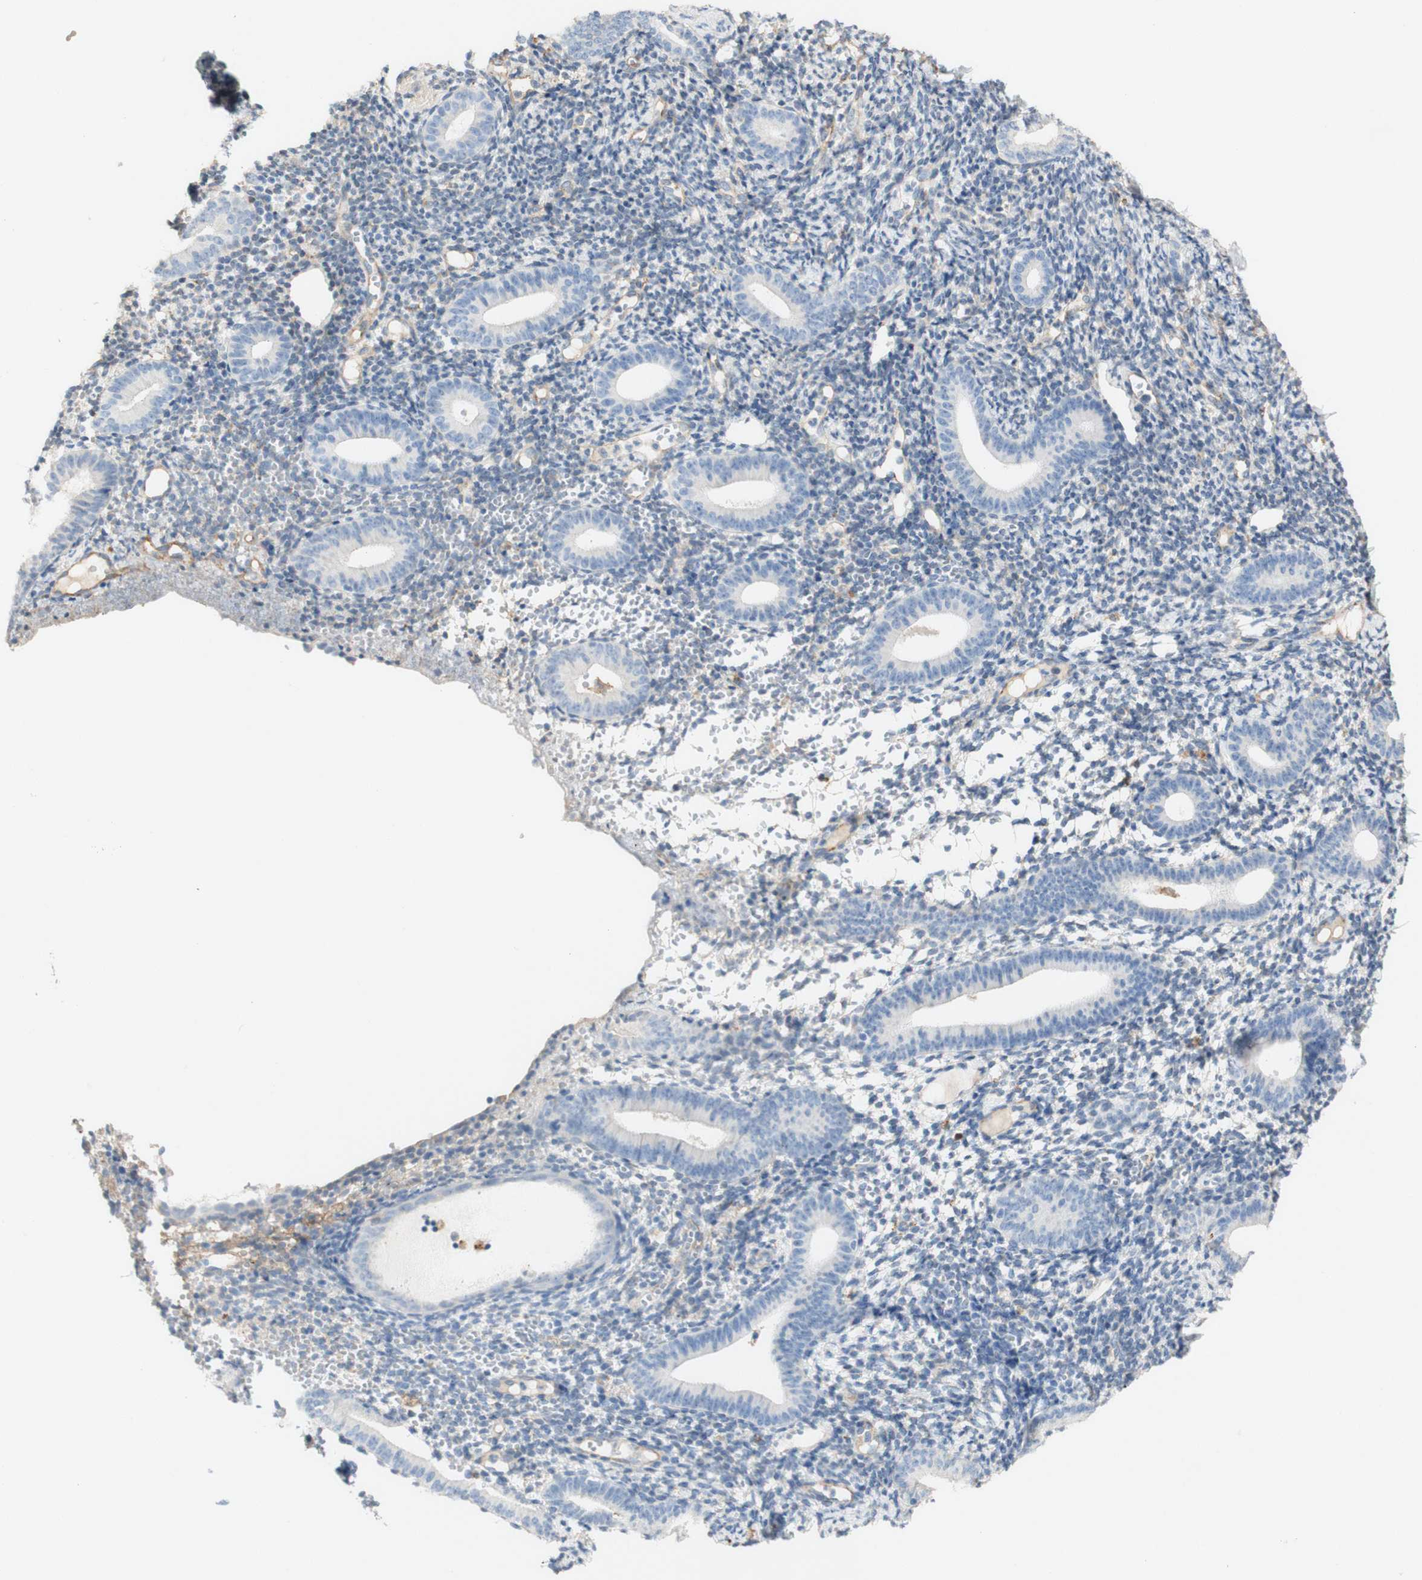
{"staining": {"intensity": "weak", "quantity": "25%-75%", "location": "cytoplasmic/membranous"}, "tissue": "endometrium", "cell_type": "Cells in endometrial stroma", "image_type": "normal", "snomed": [{"axis": "morphology", "description": "Normal tissue, NOS"}, {"axis": "topography", "description": "Endometrium"}], "caption": "A brown stain labels weak cytoplasmic/membranous expression of a protein in cells in endometrial stroma of normal human endometrium.", "gene": "FCGRT", "patient": {"sex": "female", "age": 50}}